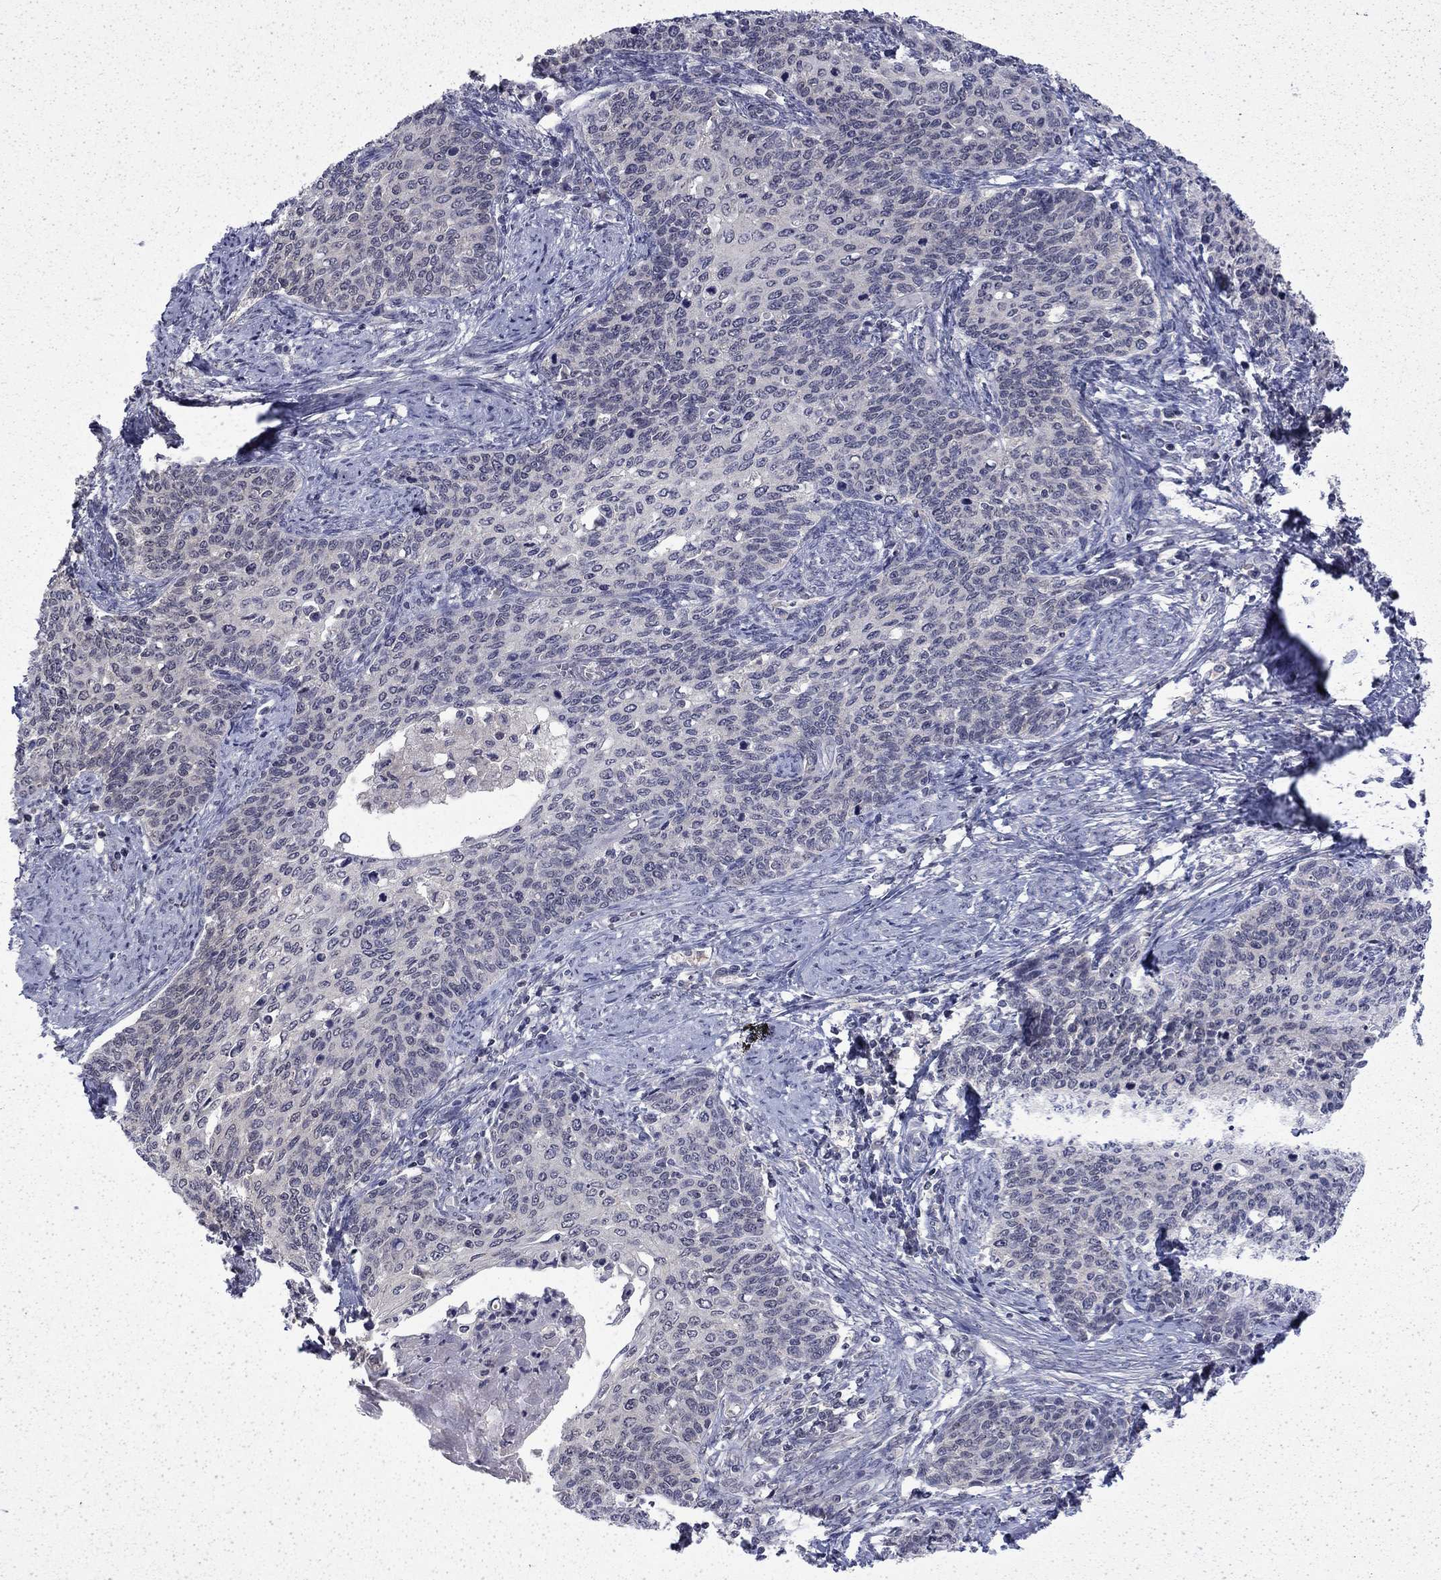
{"staining": {"intensity": "negative", "quantity": "none", "location": "none"}, "tissue": "cervical cancer", "cell_type": "Tumor cells", "image_type": "cancer", "snomed": [{"axis": "morphology", "description": "Normal tissue, NOS"}, {"axis": "morphology", "description": "Squamous cell carcinoma, NOS"}, {"axis": "topography", "description": "Cervix"}], "caption": "DAB (3,3'-diaminobenzidine) immunohistochemical staining of cervical cancer (squamous cell carcinoma) demonstrates no significant expression in tumor cells.", "gene": "CHAT", "patient": {"sex": "female", "age": 39}}